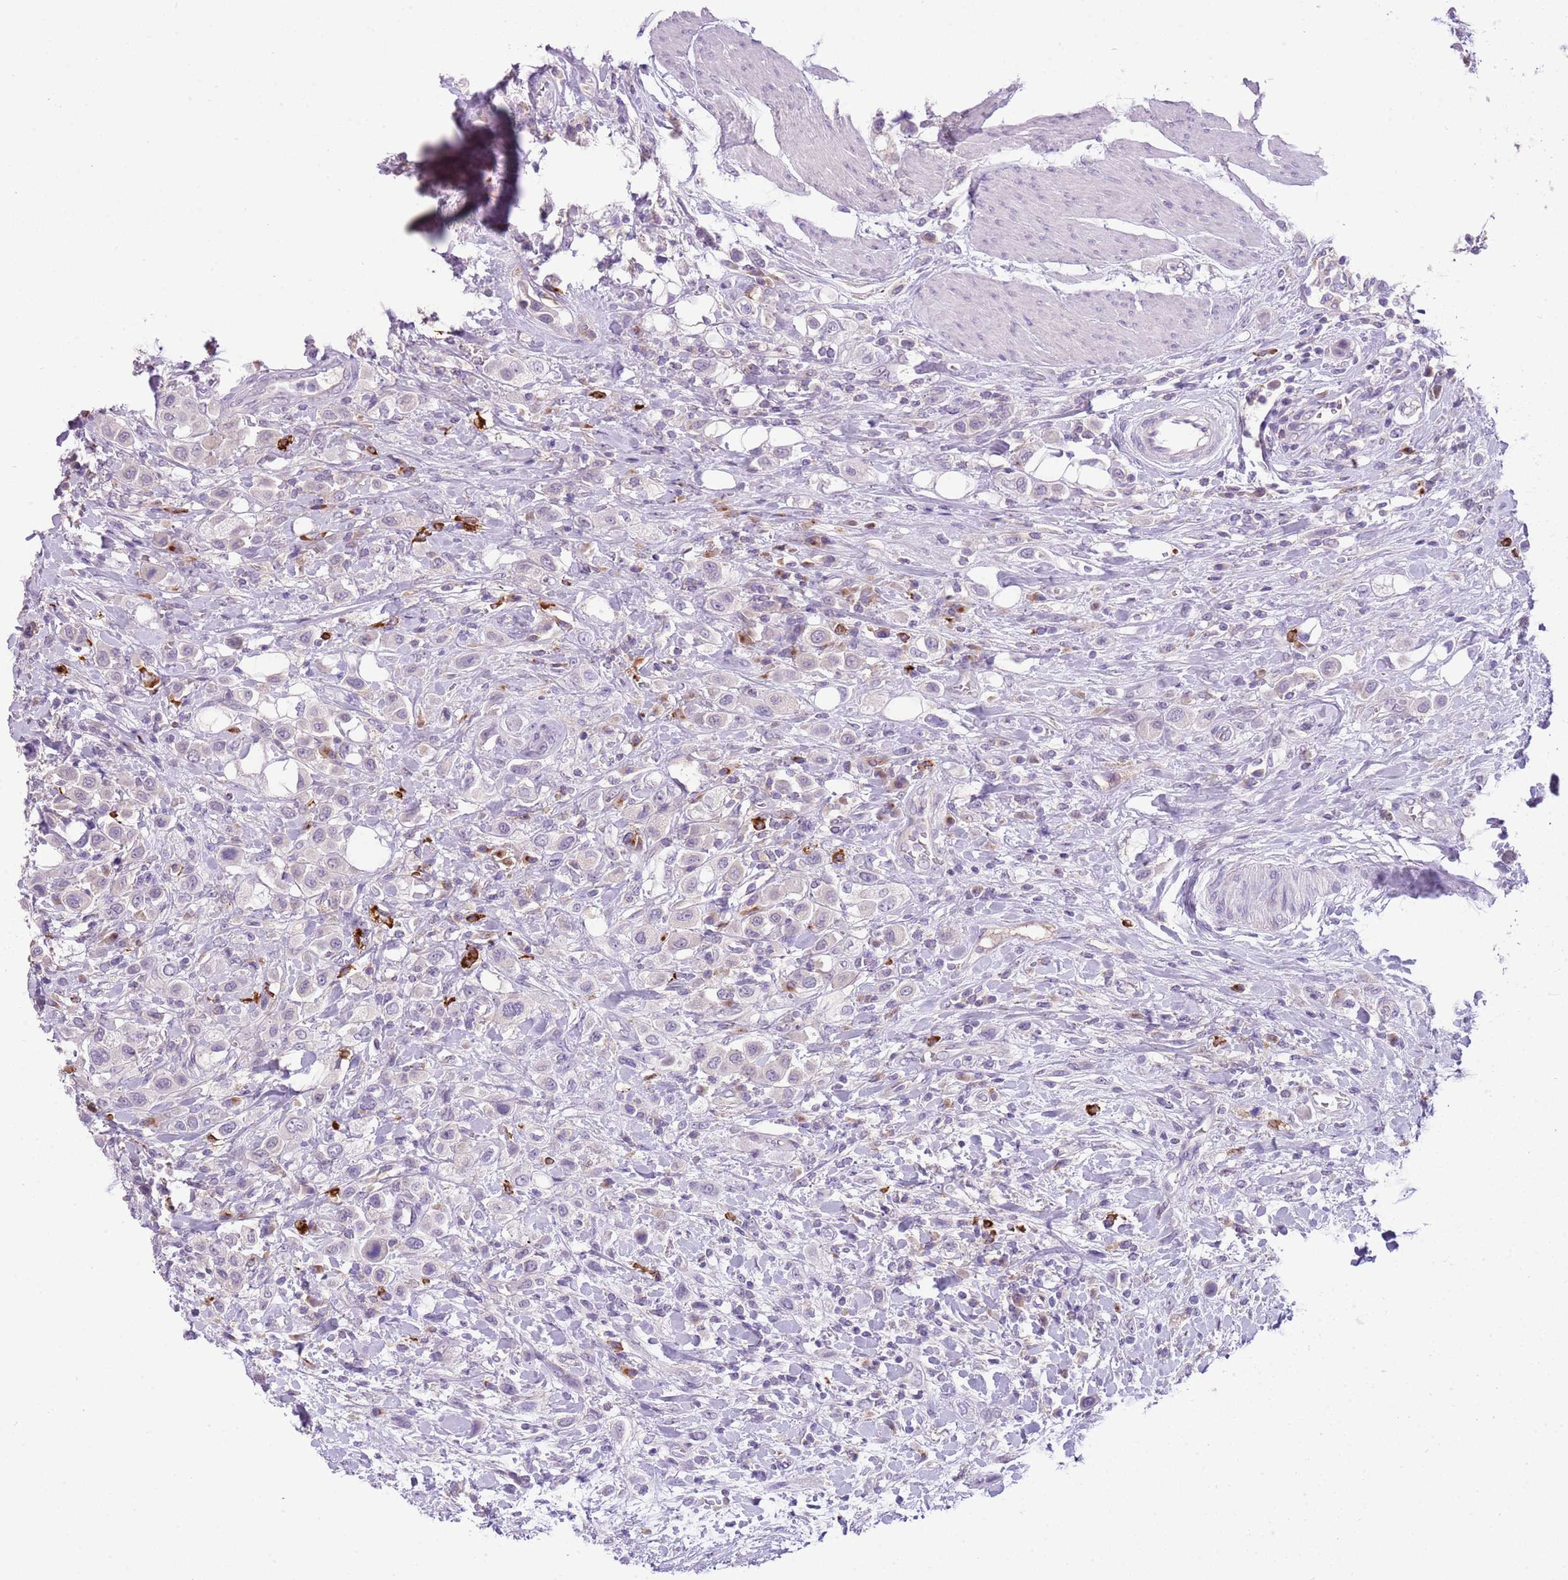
{"staining": {"intensity": "negative", "quantity": "none", "location": "none"}, "tissue": "urothelial cancer", "cell_type": "Tumor cells", "image_type": "cancer", "snomed": [{"axis": "morphology", "description": "Urothelial carcinoma, High grade"}, {"axis": "topography", "description": "Urinary bladder"}], "caption": "An immunohistochemistry micrograph of urothelial carcinoma (high-grade) is shown. There is no staining in tumor cells of urothelial carcinoma (high-grade). (DAB immunohistochemistry (IHC) with hematoxylin counter stain).", "gene": "SCAMP5", "patient": {"sex": "male", "age": 50}}